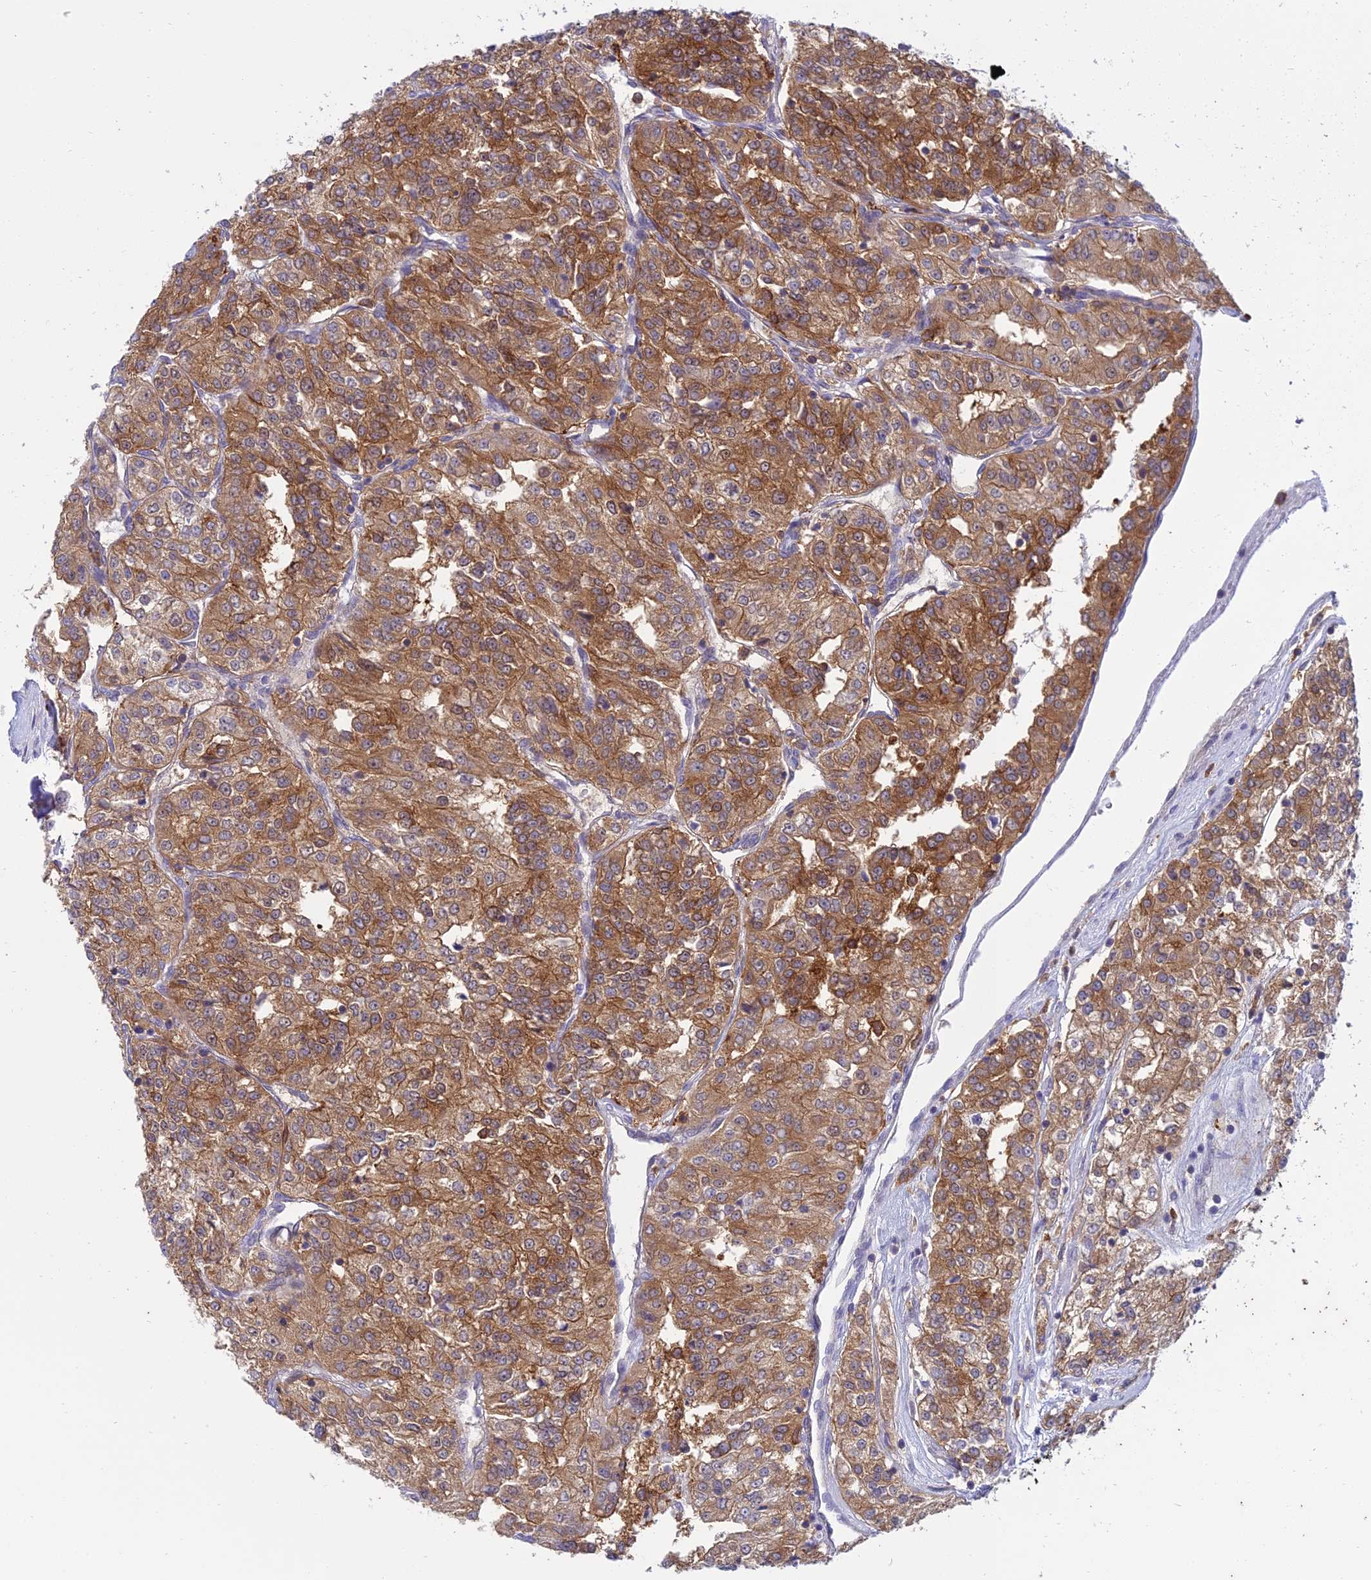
{"staining": {"intensity": "moderate", "quantity": ">75%", "location": "cytoplasmic/membranous"}, "tissue": "renal cancer", "cell_type": "Tumor cells", "image_type": "cancer", "snomed": [{"axis": "morphology", "description": "Adenocarcinoma, NOS"}, {"axis": "topography", "description": "Kidney"}], "caption": "DAB (3,3'-diaminobenzidine) immunohistochemical staining of human renal adenocarcinoma displays moderate cytoplasmic/membranous protein staining in about >75% of tumor cells. (Brightfield microscopy of DAB IHC at high magnification).", "gene": "UBE2G1", "patient": {"sex": "female", "age": 63}}